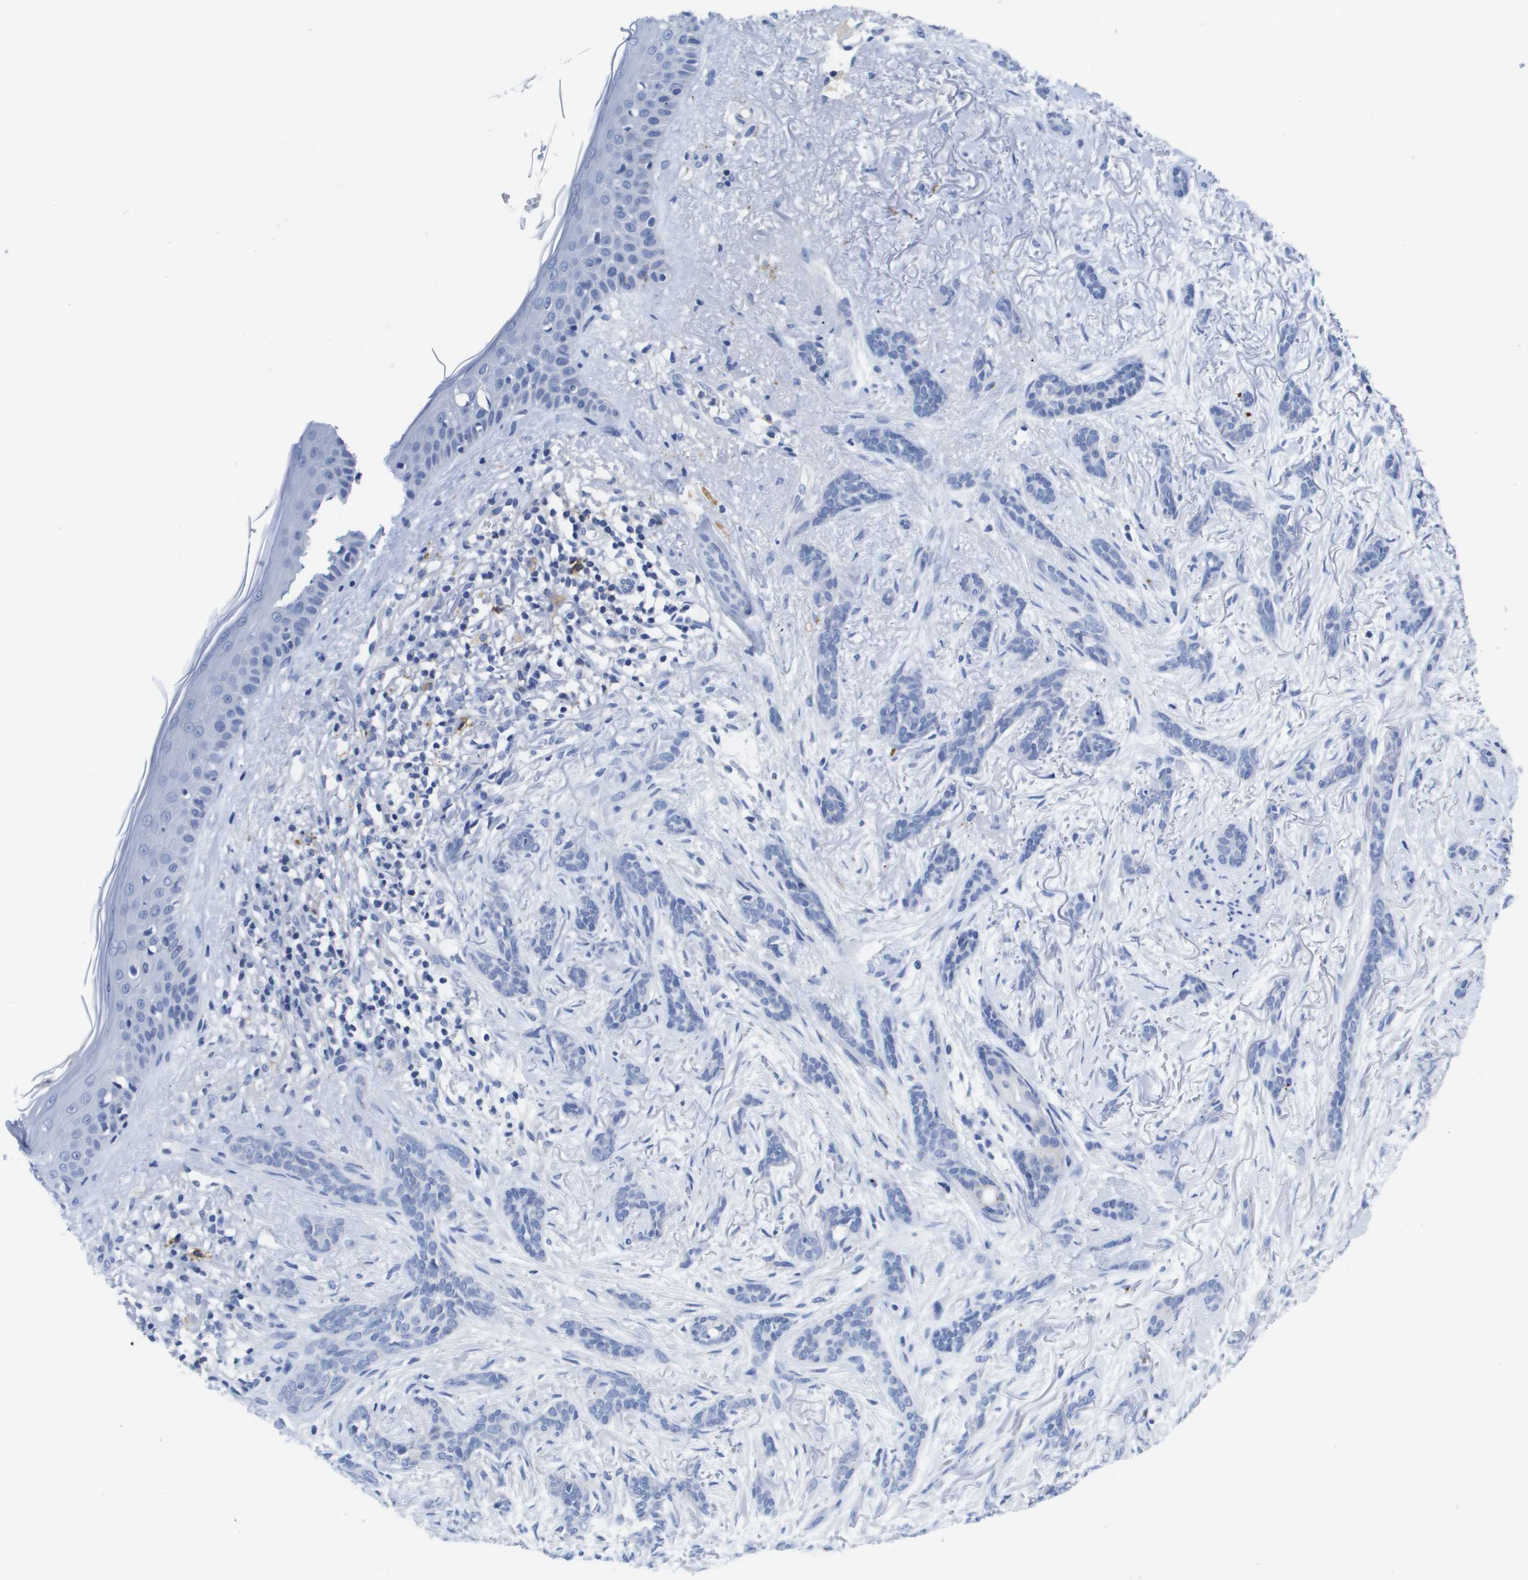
{"staining": {"intensity": "negative", "quantity": "none", "location": "none"}, "tissue": "skin cancer", "cell_type": "Tumor cells", "image_type": "cancer", "snomed": [{"axis": "morphology", "description": "Basal cell carcinoma"}, {"axis": "morphology", "description": "Adnexal tumor, benign"}, {"axis": "topography", "description": "Skin"}], "caption": "Tumor cells are negative for protein expression in human skin basal cell carcinoma.", "gene": "MS4A1", "patient": {"sex": "female", "age": 42}}